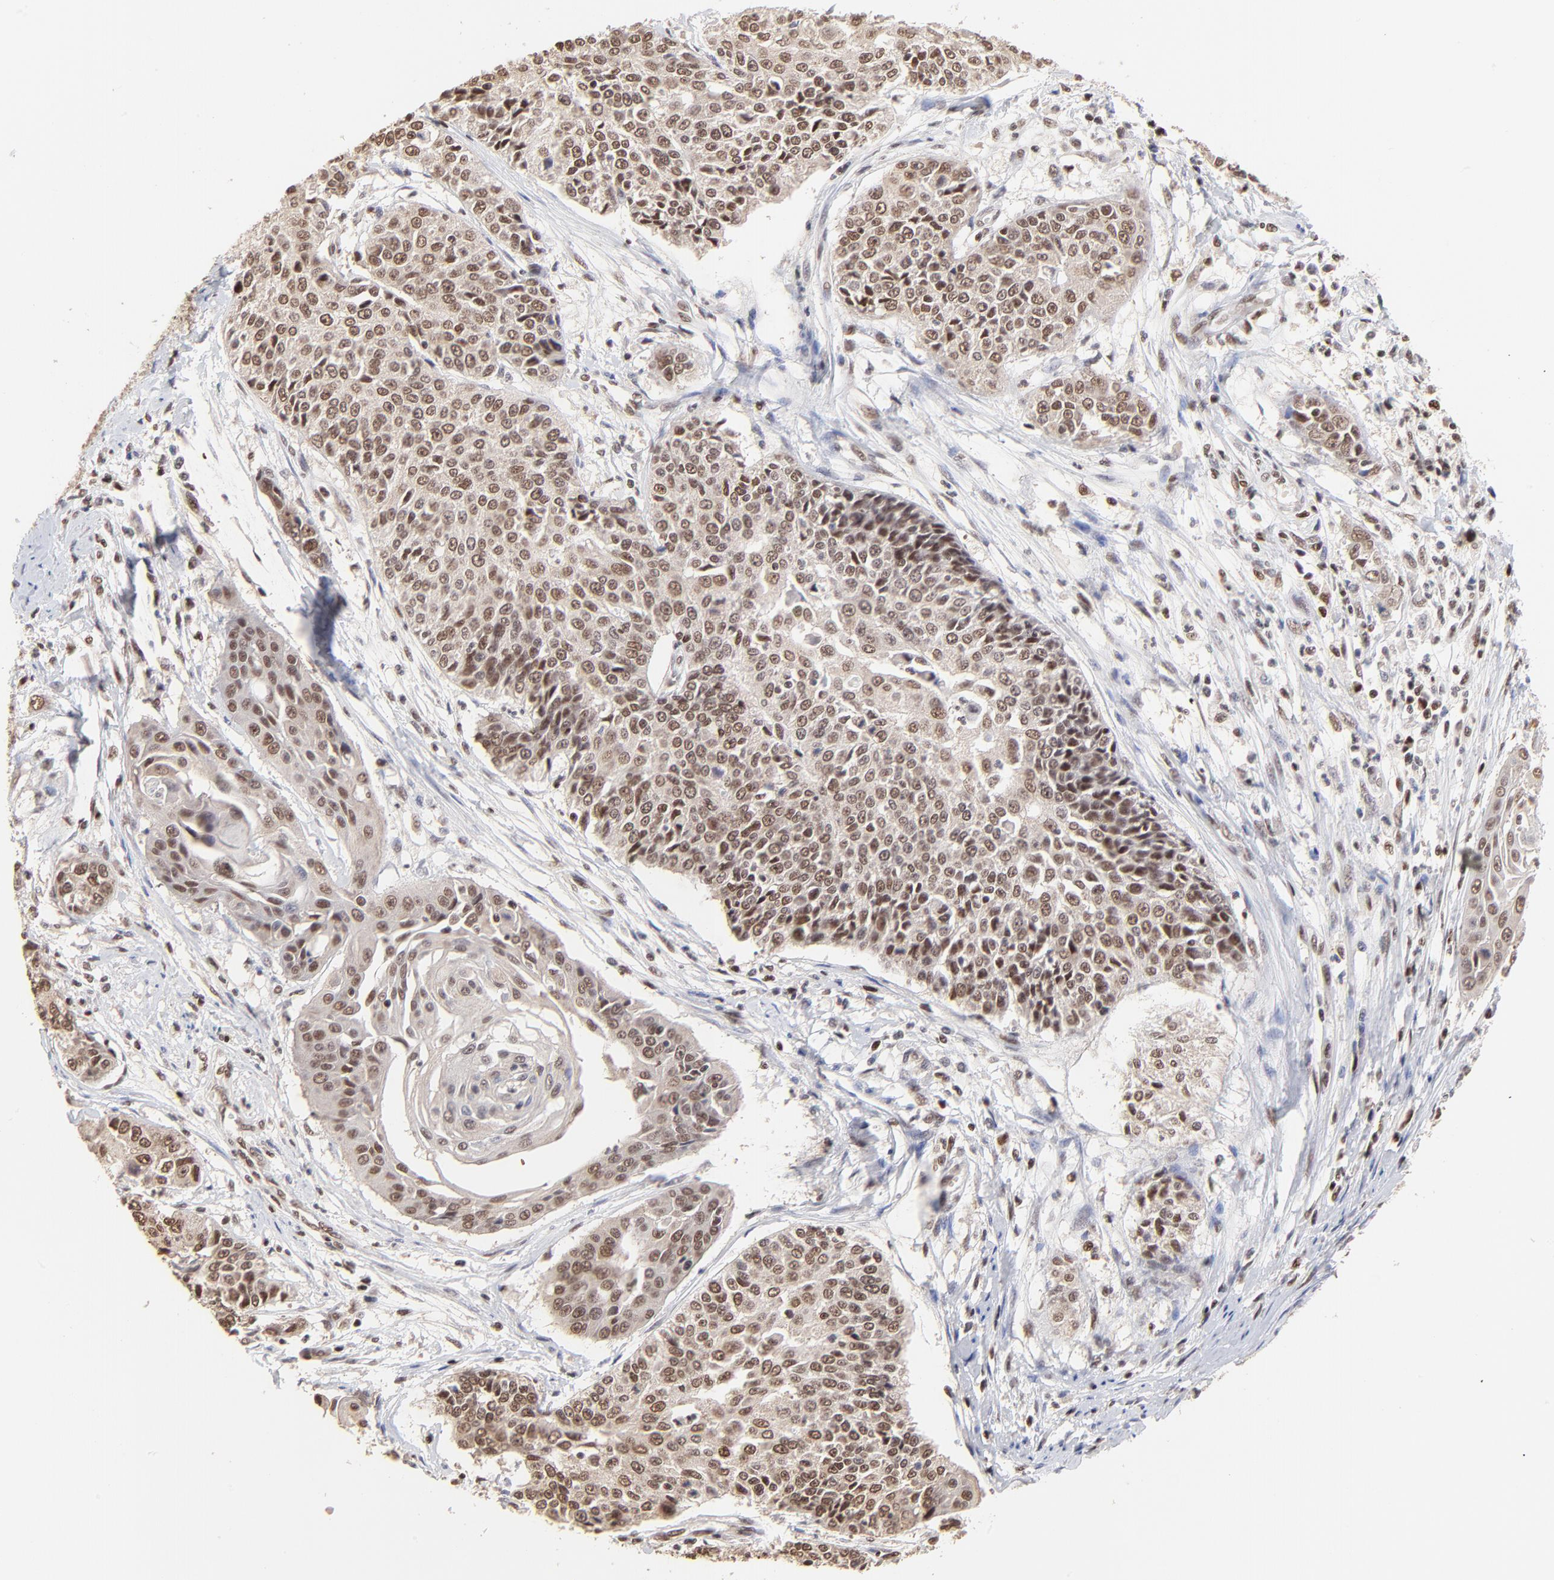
{"staining": {"intensity": "moderate", "quantity": ">75%", "location": "cytoplasmic/membranous,nuclear"}, "tissue": "cervical cancer", "cell_type": "Tumor cells", "image_type": "cancer", "snomed": [{"axis": "morphology", "description": "Squamous cell carcinoma, NOS"}, {"axis": "topography", "description": "Cervix"}], "caption": "Immunohistochemistry staining of cervical squamous cell carcinoma, which demonstrates medium levels of moderate cytoplasmic/membranous and nuclear positivity in approximately >75% of tumor cells indicating moderate cytoplasmic/membranous and nuclear protein expression. The staining was performed using DAB (3,3'-diaminobenzidine) (brown) for protein detection and nuclei were counterstained in hematoxylin (blue).", "gene": "DSN1", "patient": {"sex": "female", "age": 64}}